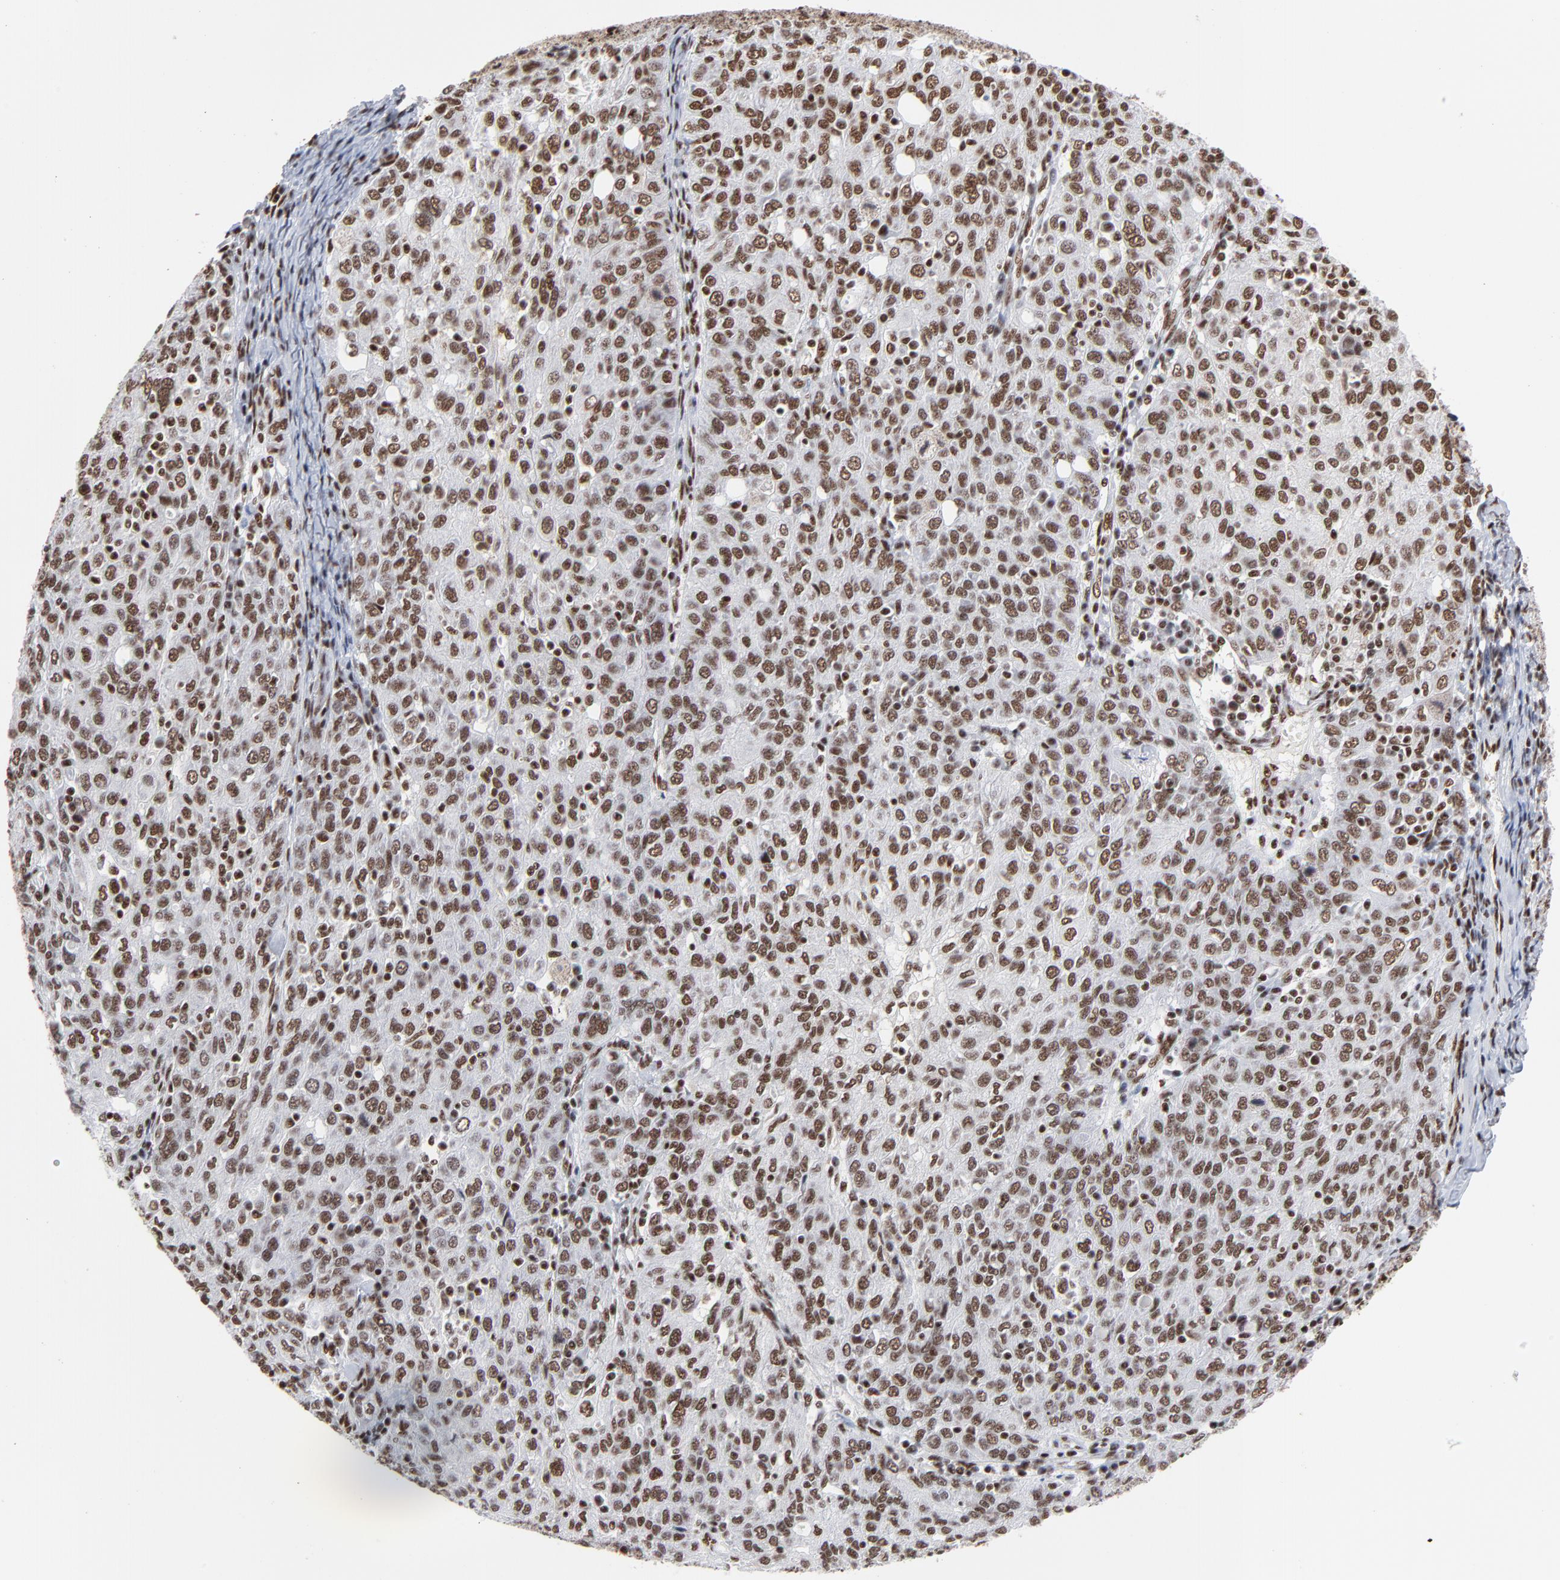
{"staining": {"intensity": "strong", "quantity": ">75%", "location": "nuclear"}, "tissue": "ovarian cancer", "cell_type": "Tumor cells", "image_type": "cancer", "snomed": [{"axis": "morphology", "description": "Carcinoma, endometroid"}, {"axis": "topography", "description": "Ovary"}], "caption": "Tumor cells exhibit high levels of strong nuclear positivity in approximately >75% of cells in ovarian cancer. (DAB (3,3'-diaminobenzidine) = brown stain, brightfield microscopy at high magnification).", "gene": "CREB1", "patient": {"sex": "female", "age": 50}}